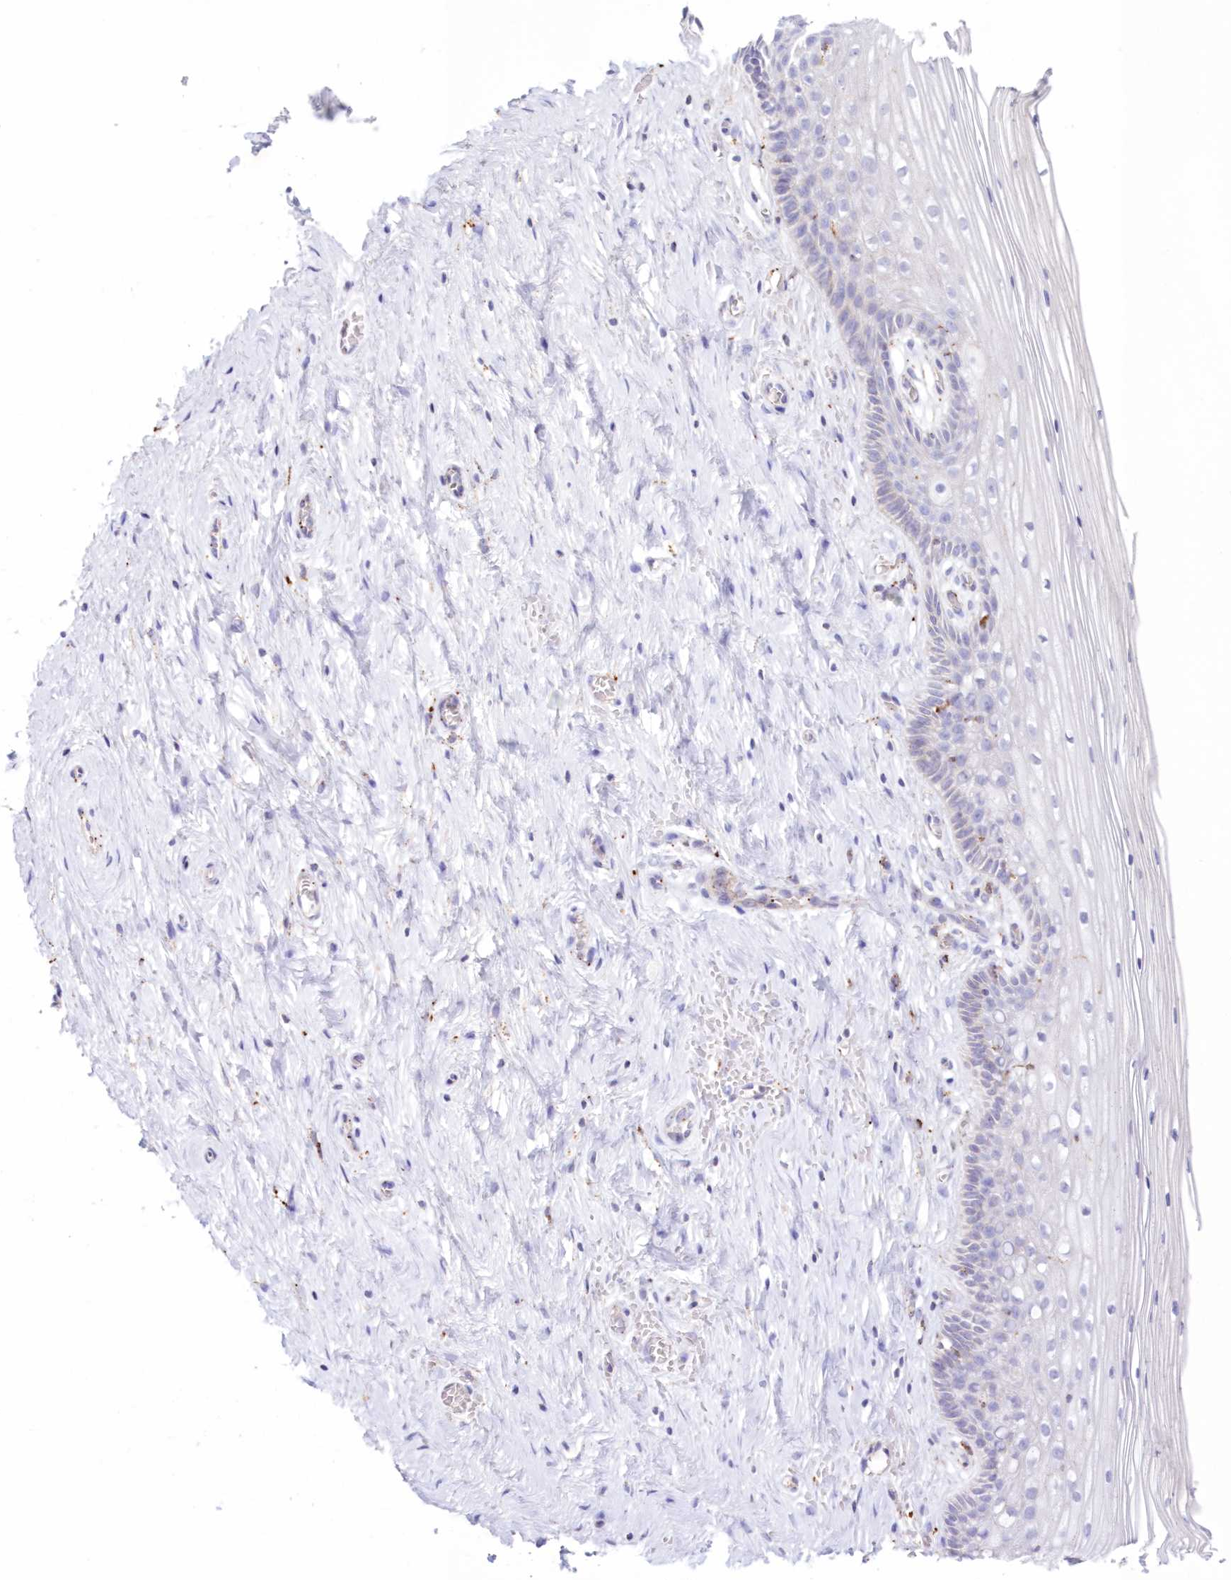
{"staining": {"intensity": "negative", "quantity": "none", "location": "none"}, "tissue": "cervix", "cell_type": "Glandular cells", "image_type": "normal", "snomed": [{"axis": "morphology", "description": "Normal tissue, NOS"}, {"axis": "topography", "description": "Cervix"}], "caption": "Cervix stained for a protein using immunohistochemistry displays no expression glandular cells.", "gene": "TPP1", "patient": {"sex": "female", "age": 33}}